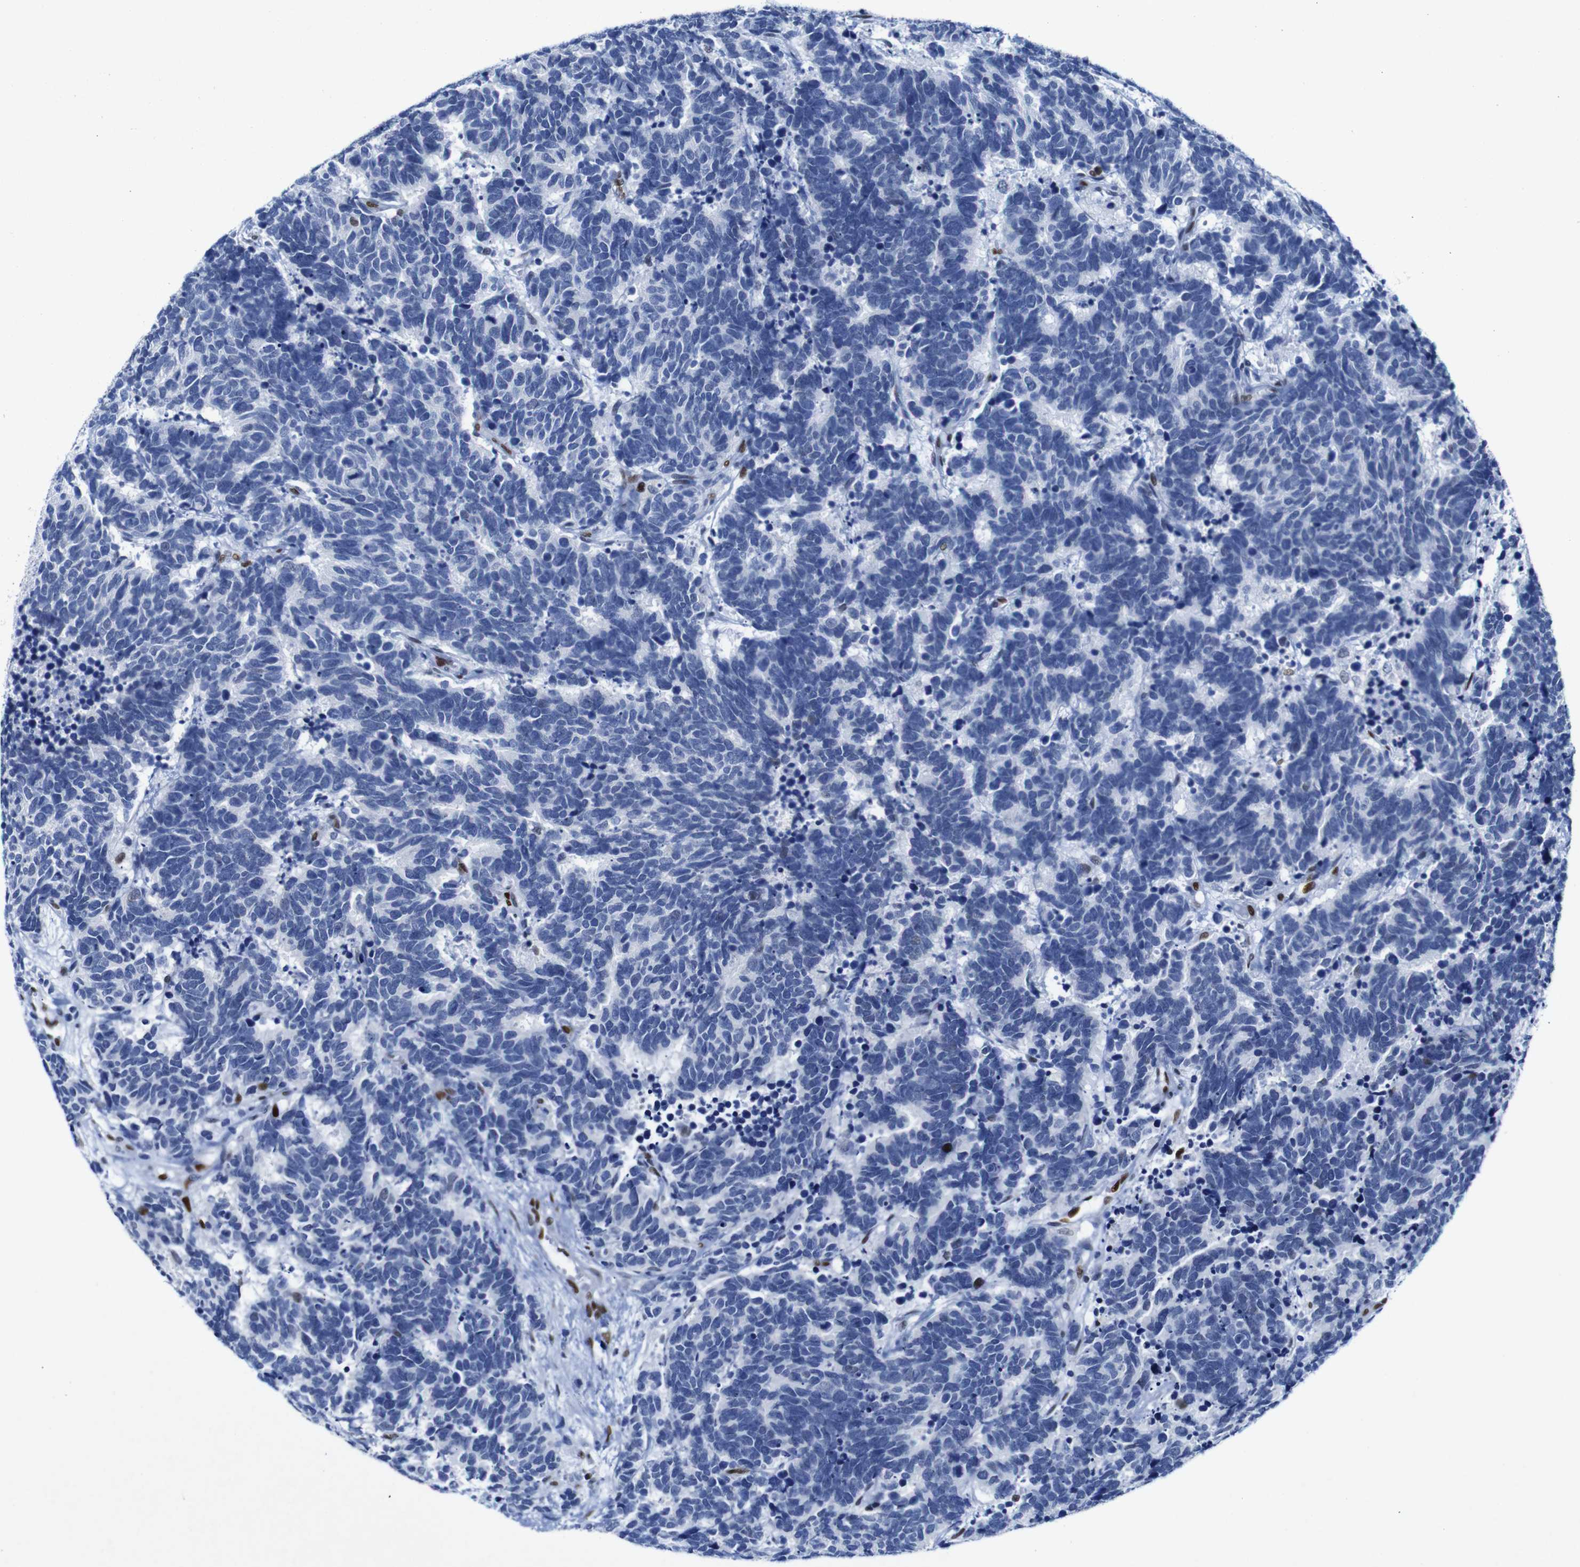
{"staining": {"intensity": "negative", "quantity": "none", "location": "none"}, "tissue": "carcinoid", "cell_type": "Tumor cells", "image_type": "cancer", "snomed": [{"axis": "morphology", "description": "Carcinoma, NOS"}, {"axis": "morphology", "description": "Carcinoid, malignant, NOS"}, {"axis": "topography", "description": "Urinary bladder"}], "caption": "High magnification brightfield microscopy of carcinoid stained with DAB (3,3'-diaminobenzidine) (brown) and counterstained with hematoxylin (blue): tumor cells show no significant positivity. Nuclei are stained in blue.", "gene": "FOSL2", "patient": {"sex": "male", "age": 57}}